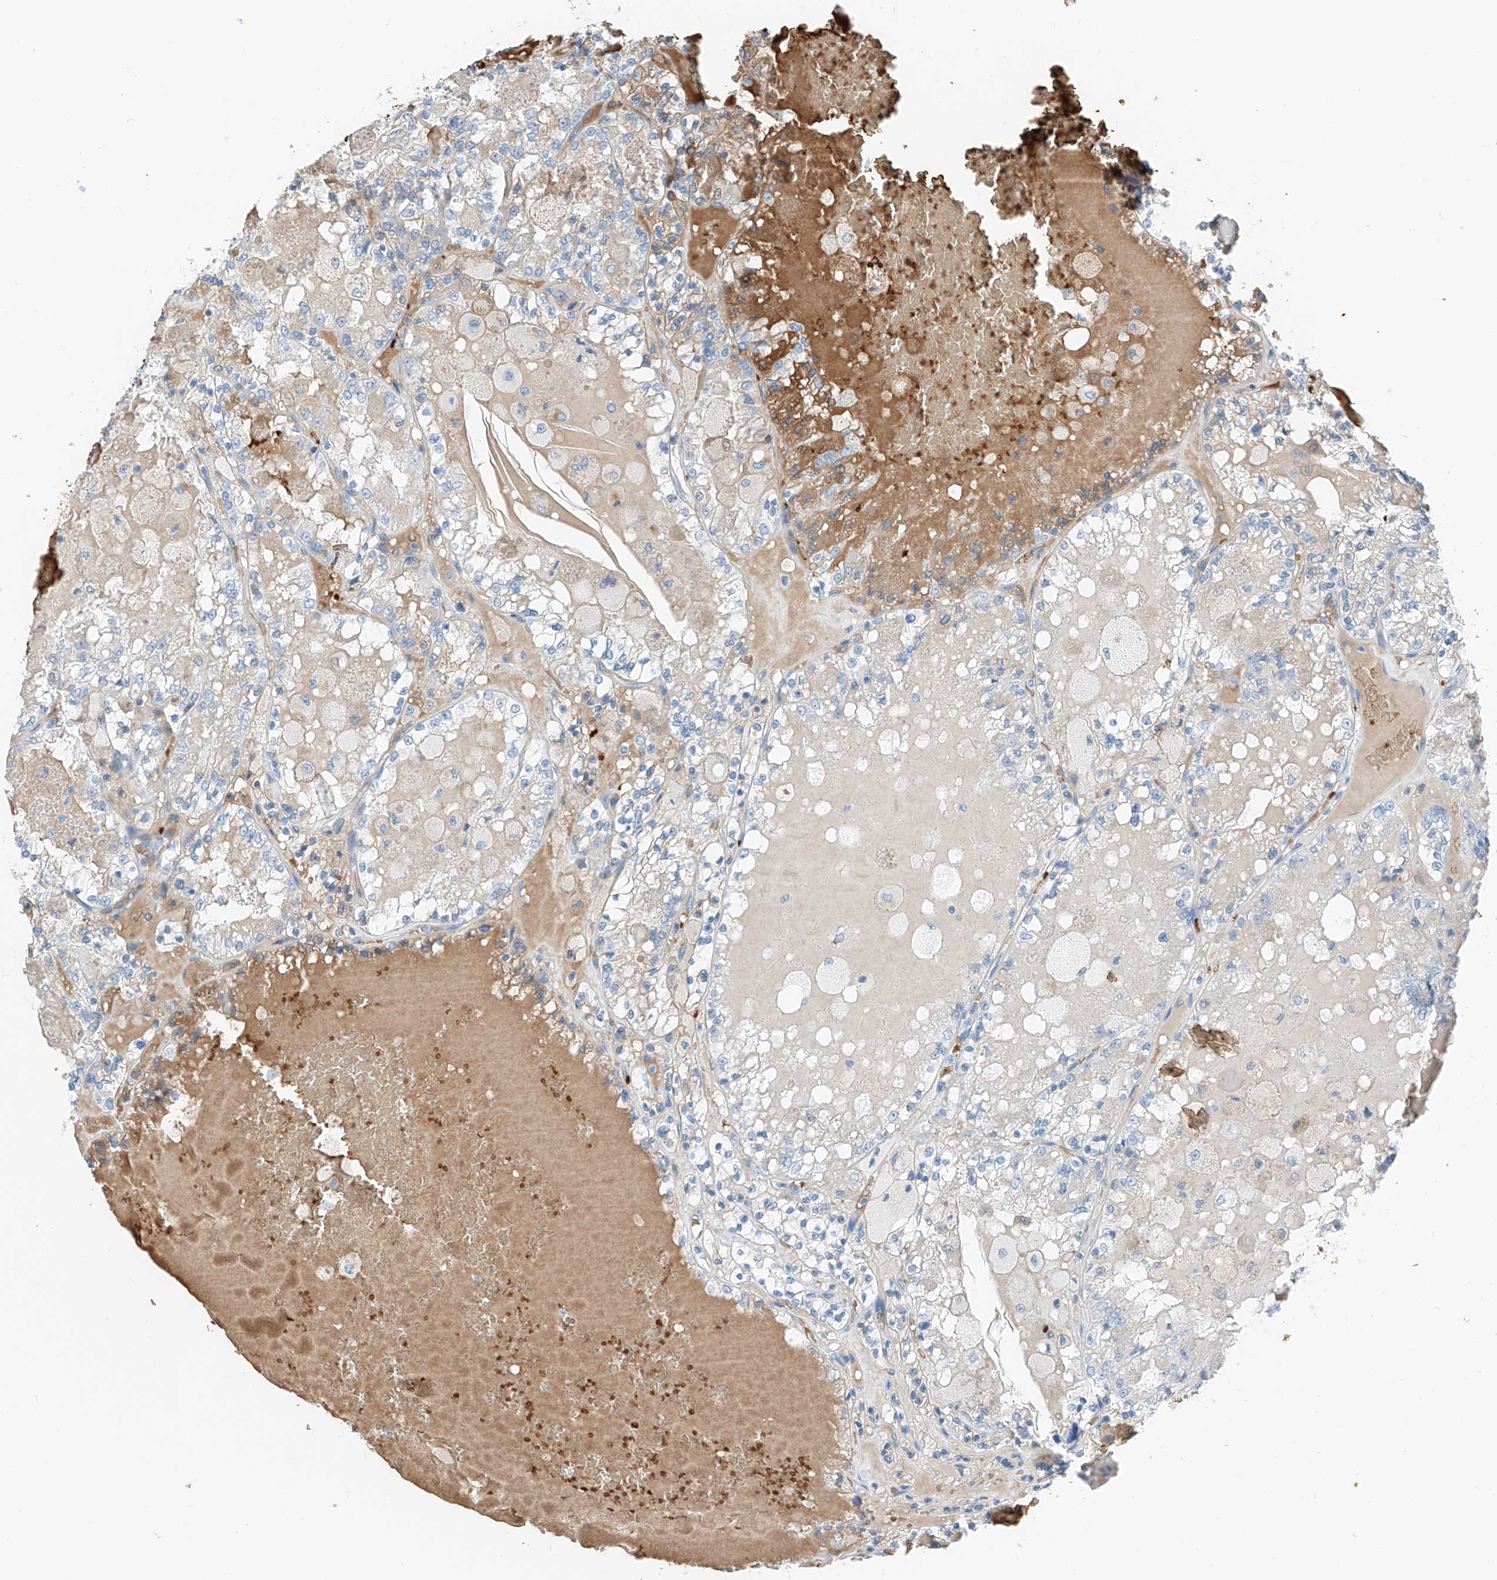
{"staining": {"intensity": "negative", "quantity": "none", "location": "none"}, "tissue": "renal cancer", "cell_type": "Tumor cells", "image_type": "cancer", "snomed": [{"axis": "morphology", "description": "Adenocarcinoma, NOS"}, {"axis": "topography", "description": "Kidney"}], "caption": "Photomicrograph shows no protein positivity in tumor cells of renal cancer tissue.", "gene": "PRSS23", "patient": {"sex": "female", "age": 56}}